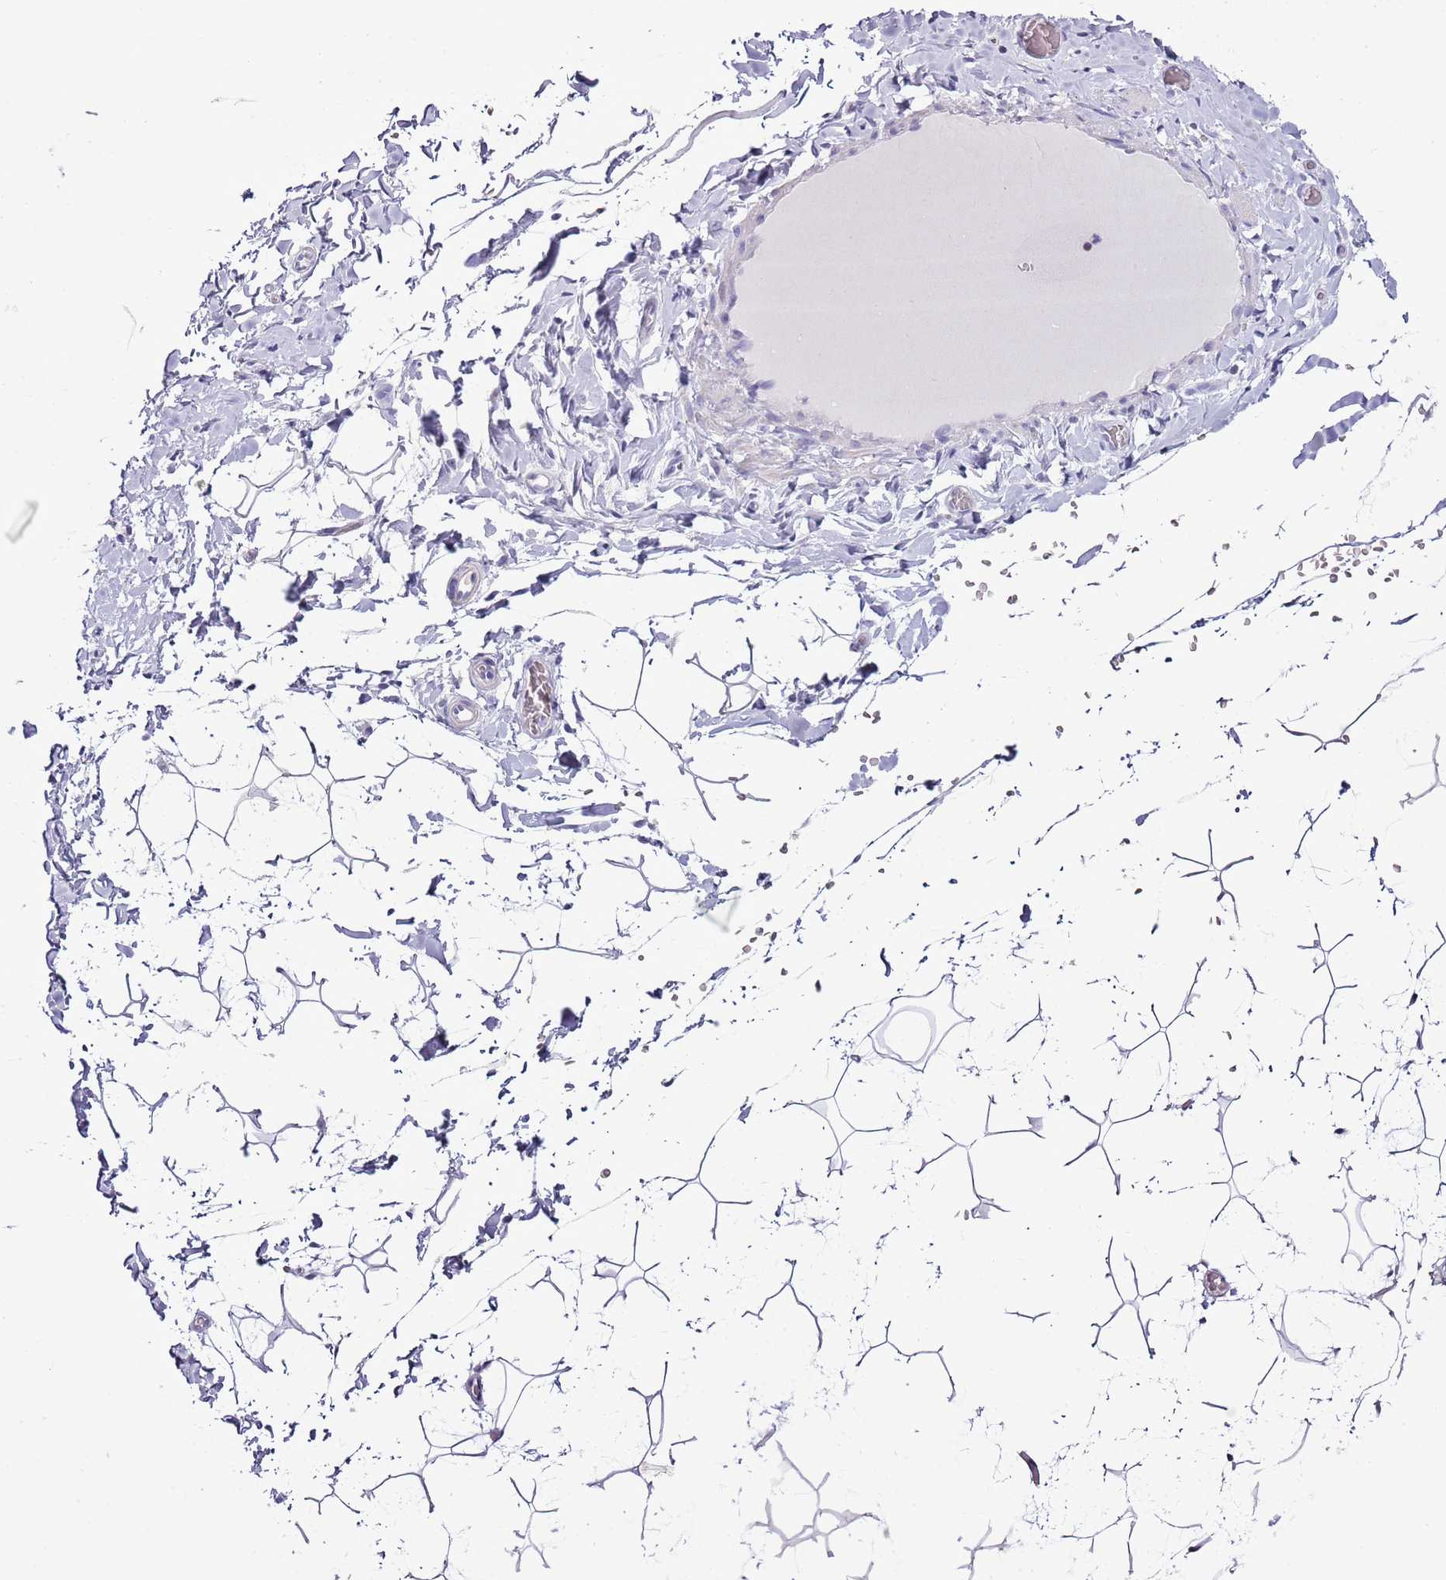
{"staining": {"intensity": "negative", "quantity": "none", "location": "none"}, "tissue": "adipose tissue", "cell_type": "Adipocytes", "image_type": "normal", "snomed": [{"axis": "morphology", "description": "Normal tissue, NOS"}, {"axis": "topography", "description": "Gallbladder"}, {"axis": "topography", "description": "Peripheral nerve tissue"}], "caption": "Histopathology image shows no significant protein expression in adipocytes of normal adipose tissue.", "gene": "SLC23A1", "patient": {"sex": "male", "age": 38}}